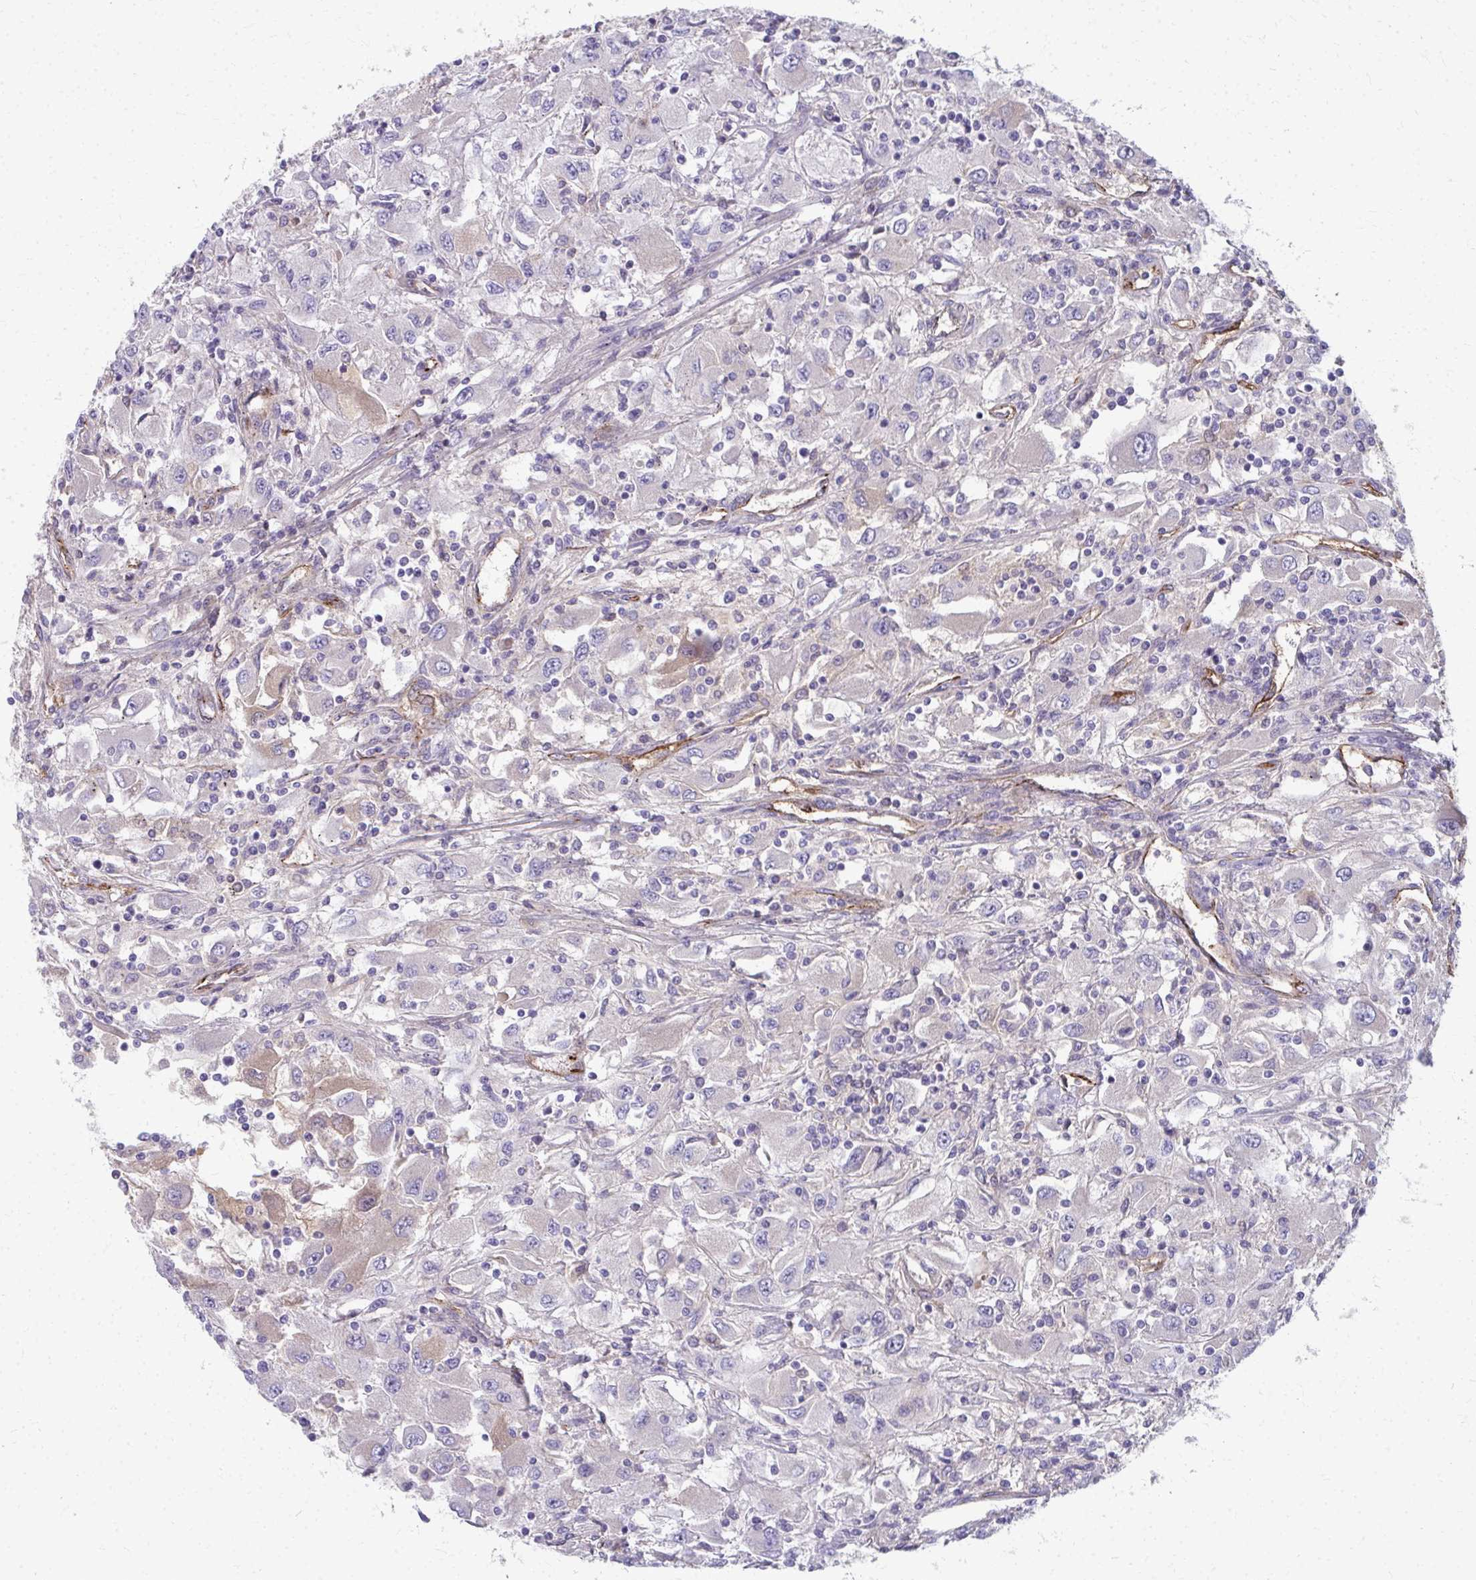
{"staining": {"intensity": "negative", "quantity": "none", "location": "none"}, "tissue": "renal cancer", "cell_type": "Tumor cells", "image_type": "cancer", "snomed": [{"axis": "morphology", "description": "Adenocarcinoma, NOS"}, {"axis": "topography", "description": "Kidney"}], "caption": "Immunohistochemical staining of renal adenocarcinoma demonstrates no significant positivity in tumor cells.", "gene": "ADIPOQ", "patient": {"sex": "female", "age": 67}}